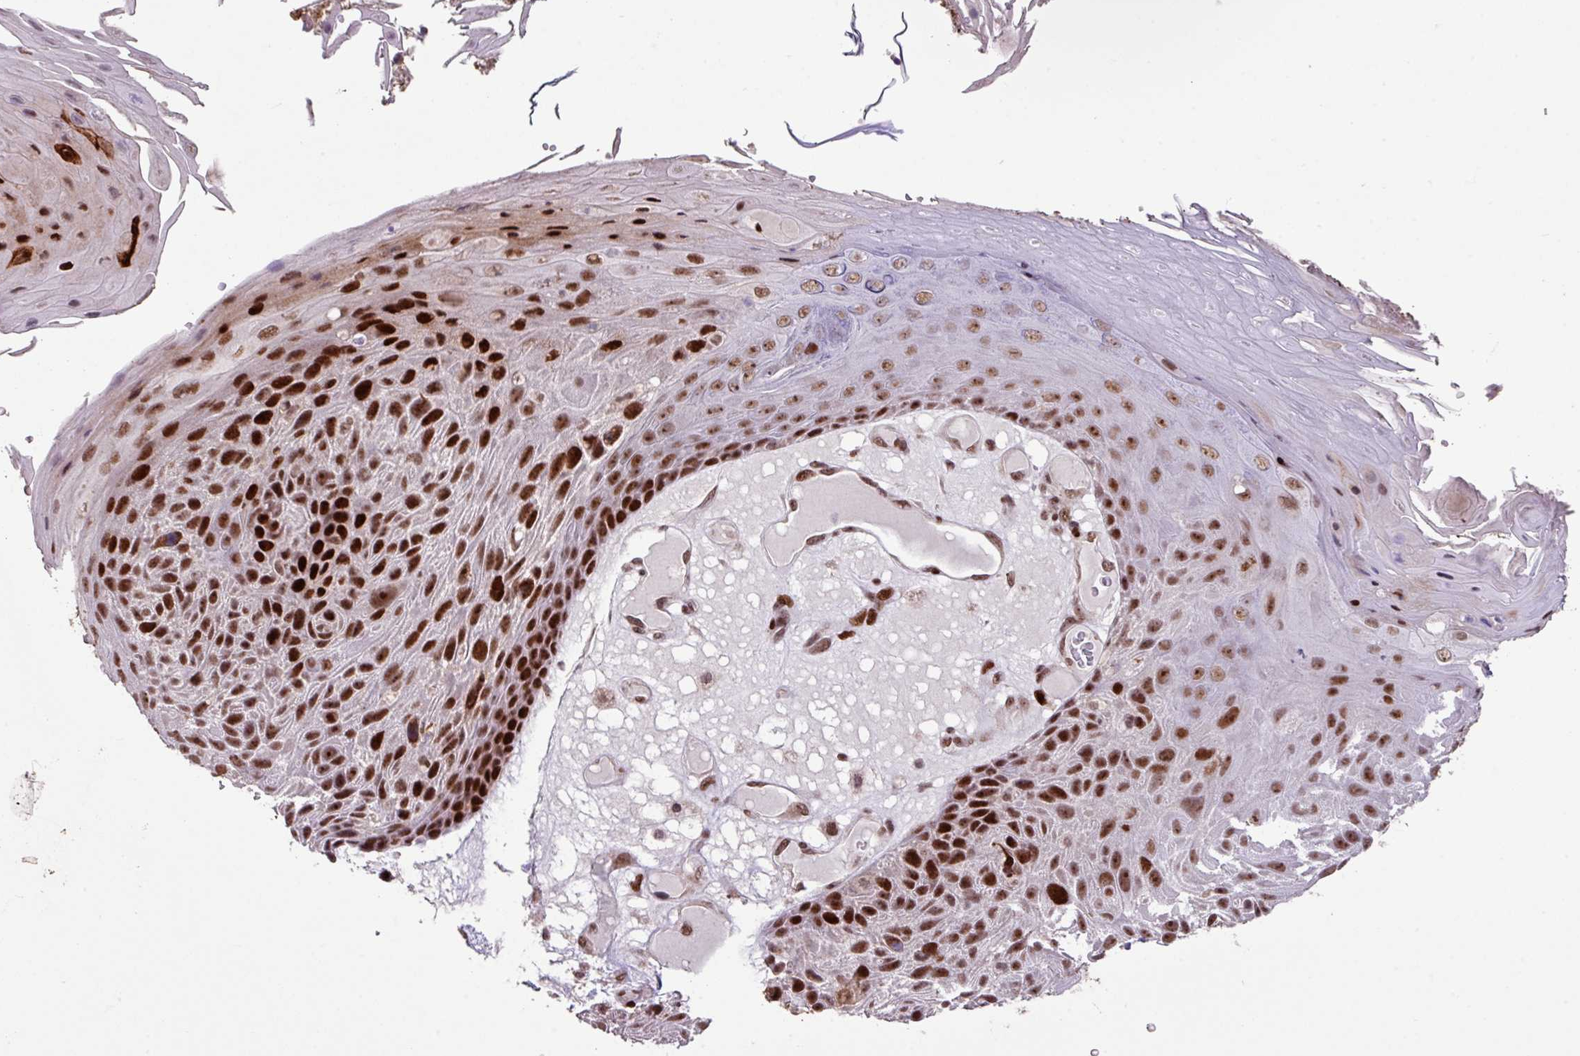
{"staining": {"intensity": "strong", "quantity": ">75%", "location": "nuclear"}, "tissue": "skin cancer", "cell_type": "Tumor cells", "image_type": "cancer", "snomed": [{"axis": "morphology", "description": "Squamous cell carcinoma, NOS"}, {"axis": "topography", "description": "Skin"}], "caption": "Immunohistochemical staining of human squamous cell carcinoma (skin) shows high levels of strong nuclear protein expression in about >75% of tumor cells.", "gene": "ZNF709", "patient": {"sex": "female", "age": 88}}